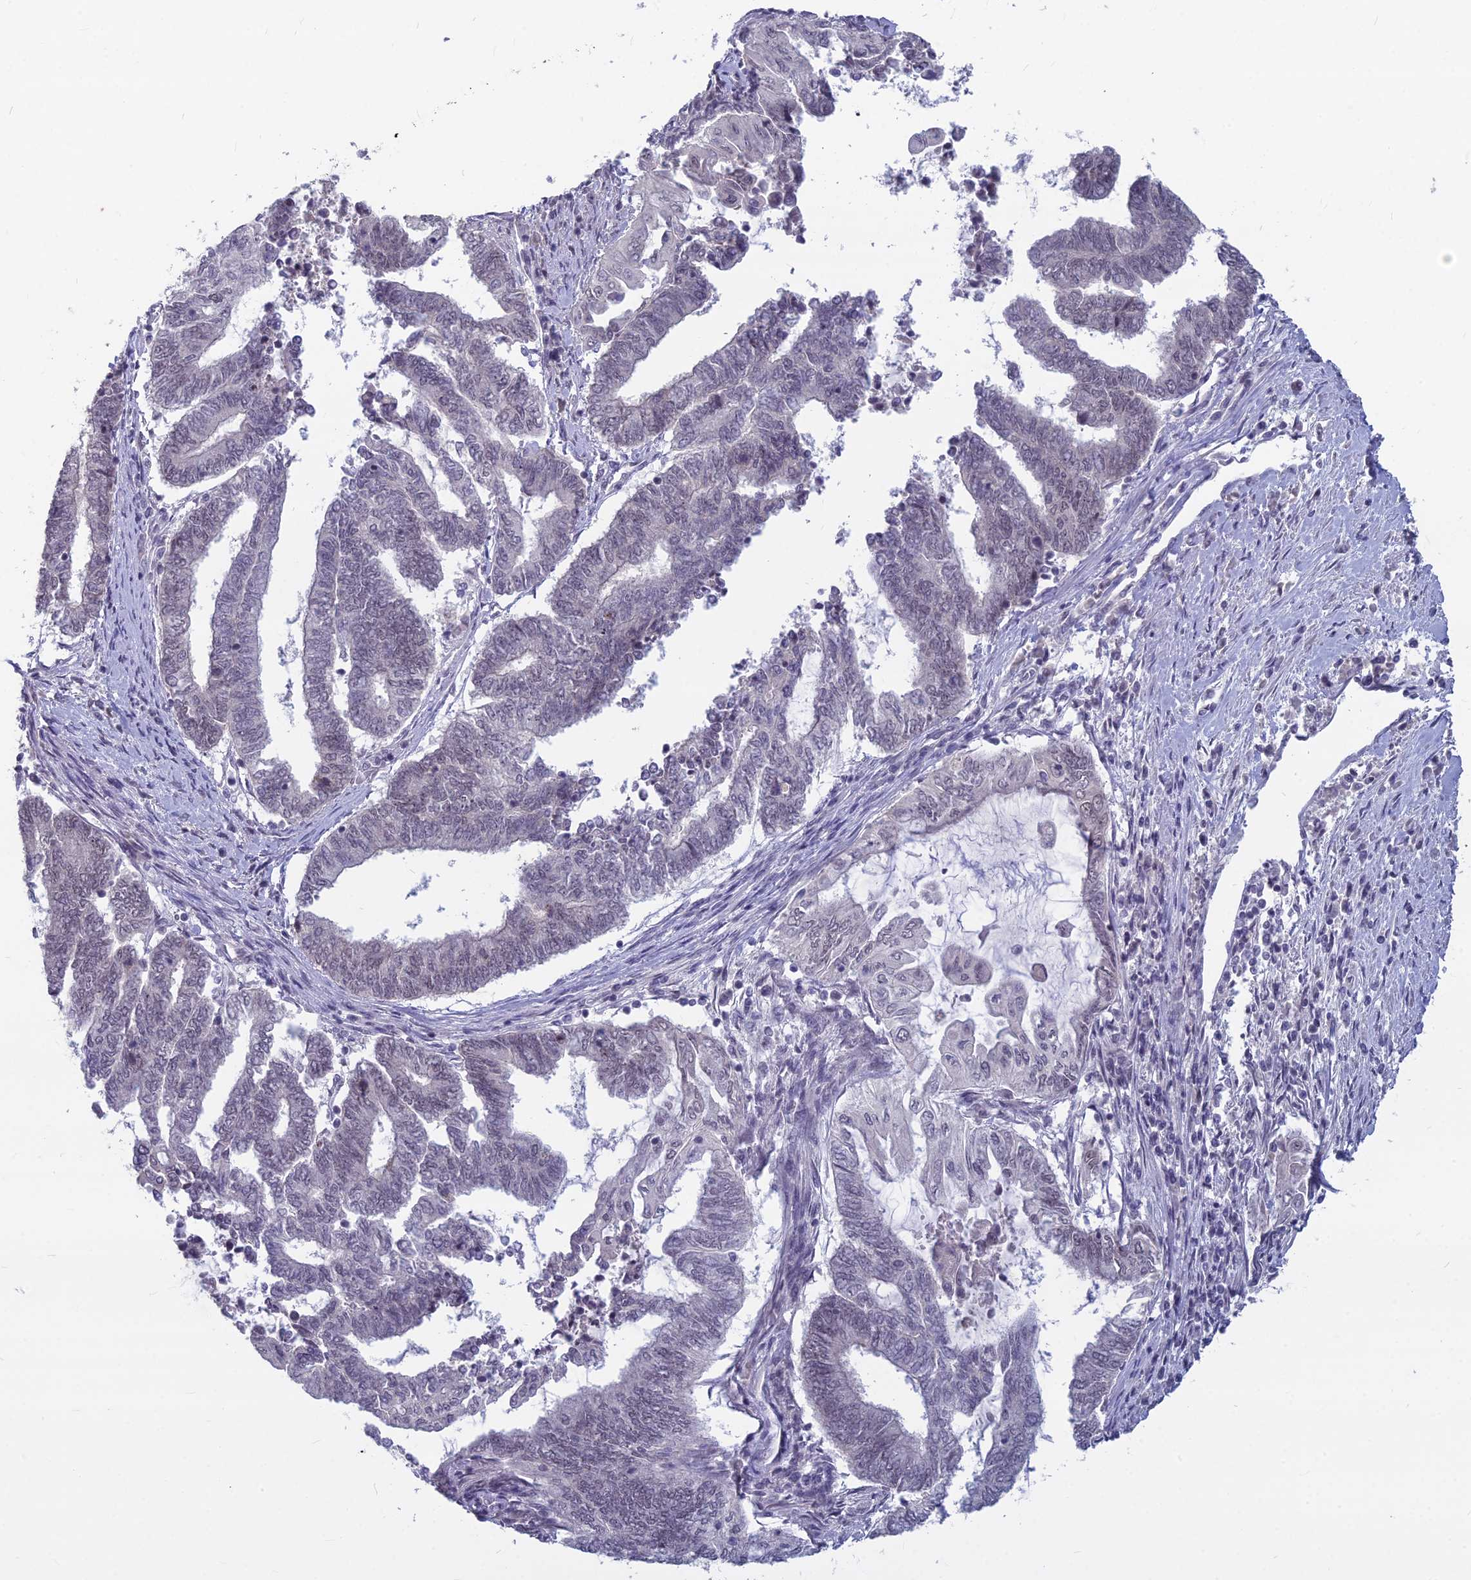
{"staining": {"intensity": "negative", "quantity": "none", "location": "none"}, "tissue": "endometrial cancer", "cell_type": "Tumor cells", "image_type": "cancer", "snomed": [{"axis": "morphology", "description": "Adenocarcinoma, NOS"}, {"axis": "topography", "description": "Uterus"}, {"axis": "topography", "description": "Endometrium"}], "caption": "IHC of human endometrial cancer reveals no staining in tumor cells.", "gene": "KAT7", "patient": {"sex": "female", "age": 70}}